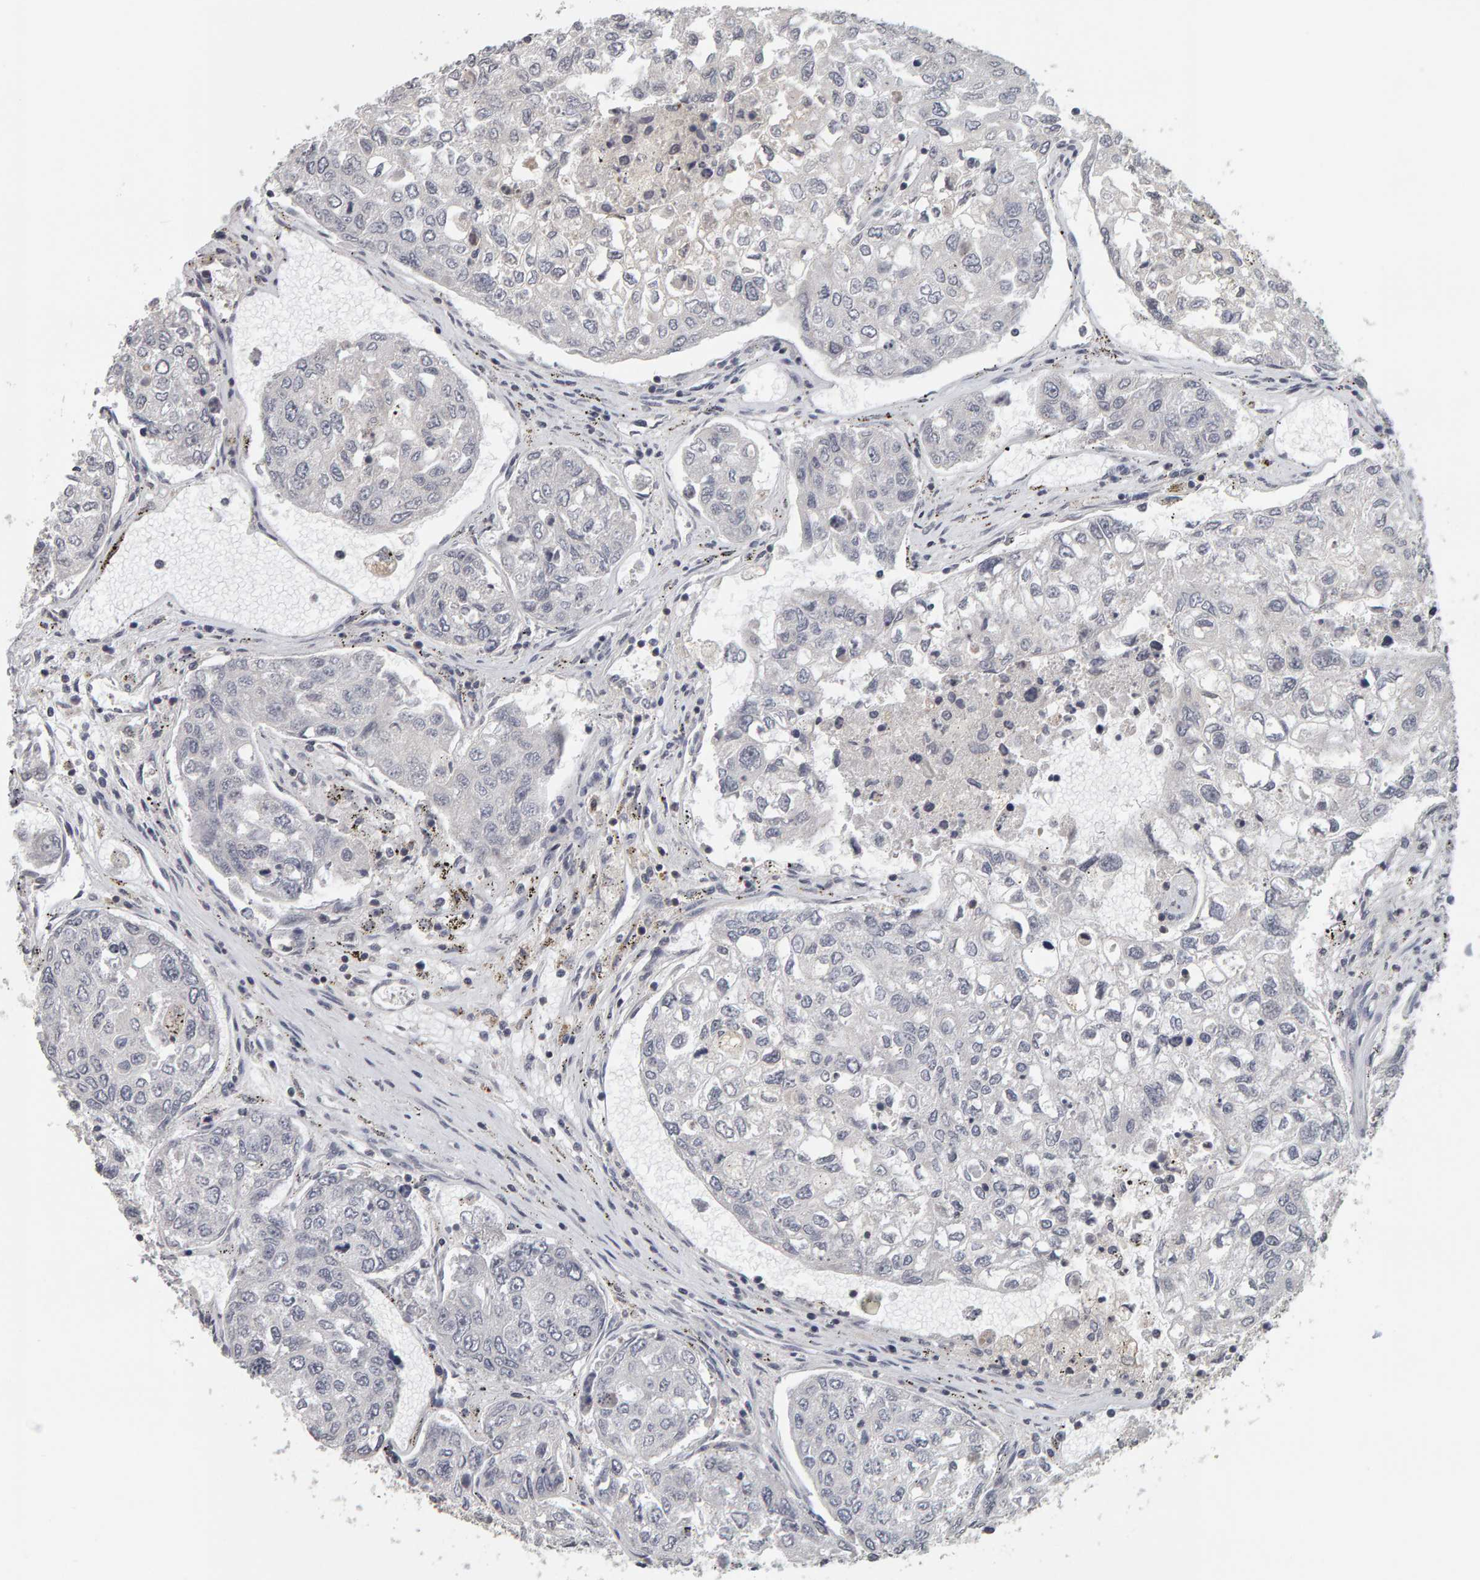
{"staining": {"intensity": "negative", "quantity": "none", "location": "none"}, "tissue": "urothelial cancer", "cell_type": "Tumor cells", "image_type": "cancer", "snomed": [{"axis": "morphology", "description": "Urothelial carcinoma, High grade"}, {"axis": "topography", "description": "Lymph node"}, {"axis": "topography", "description": "Urinary bladder"}], "caption": "The photomicrograph demonstrates no significant expression in tumor cells of urothelial cancer.", "gene": "TEFM", "patient": {"sex": "male", "age": 51}}